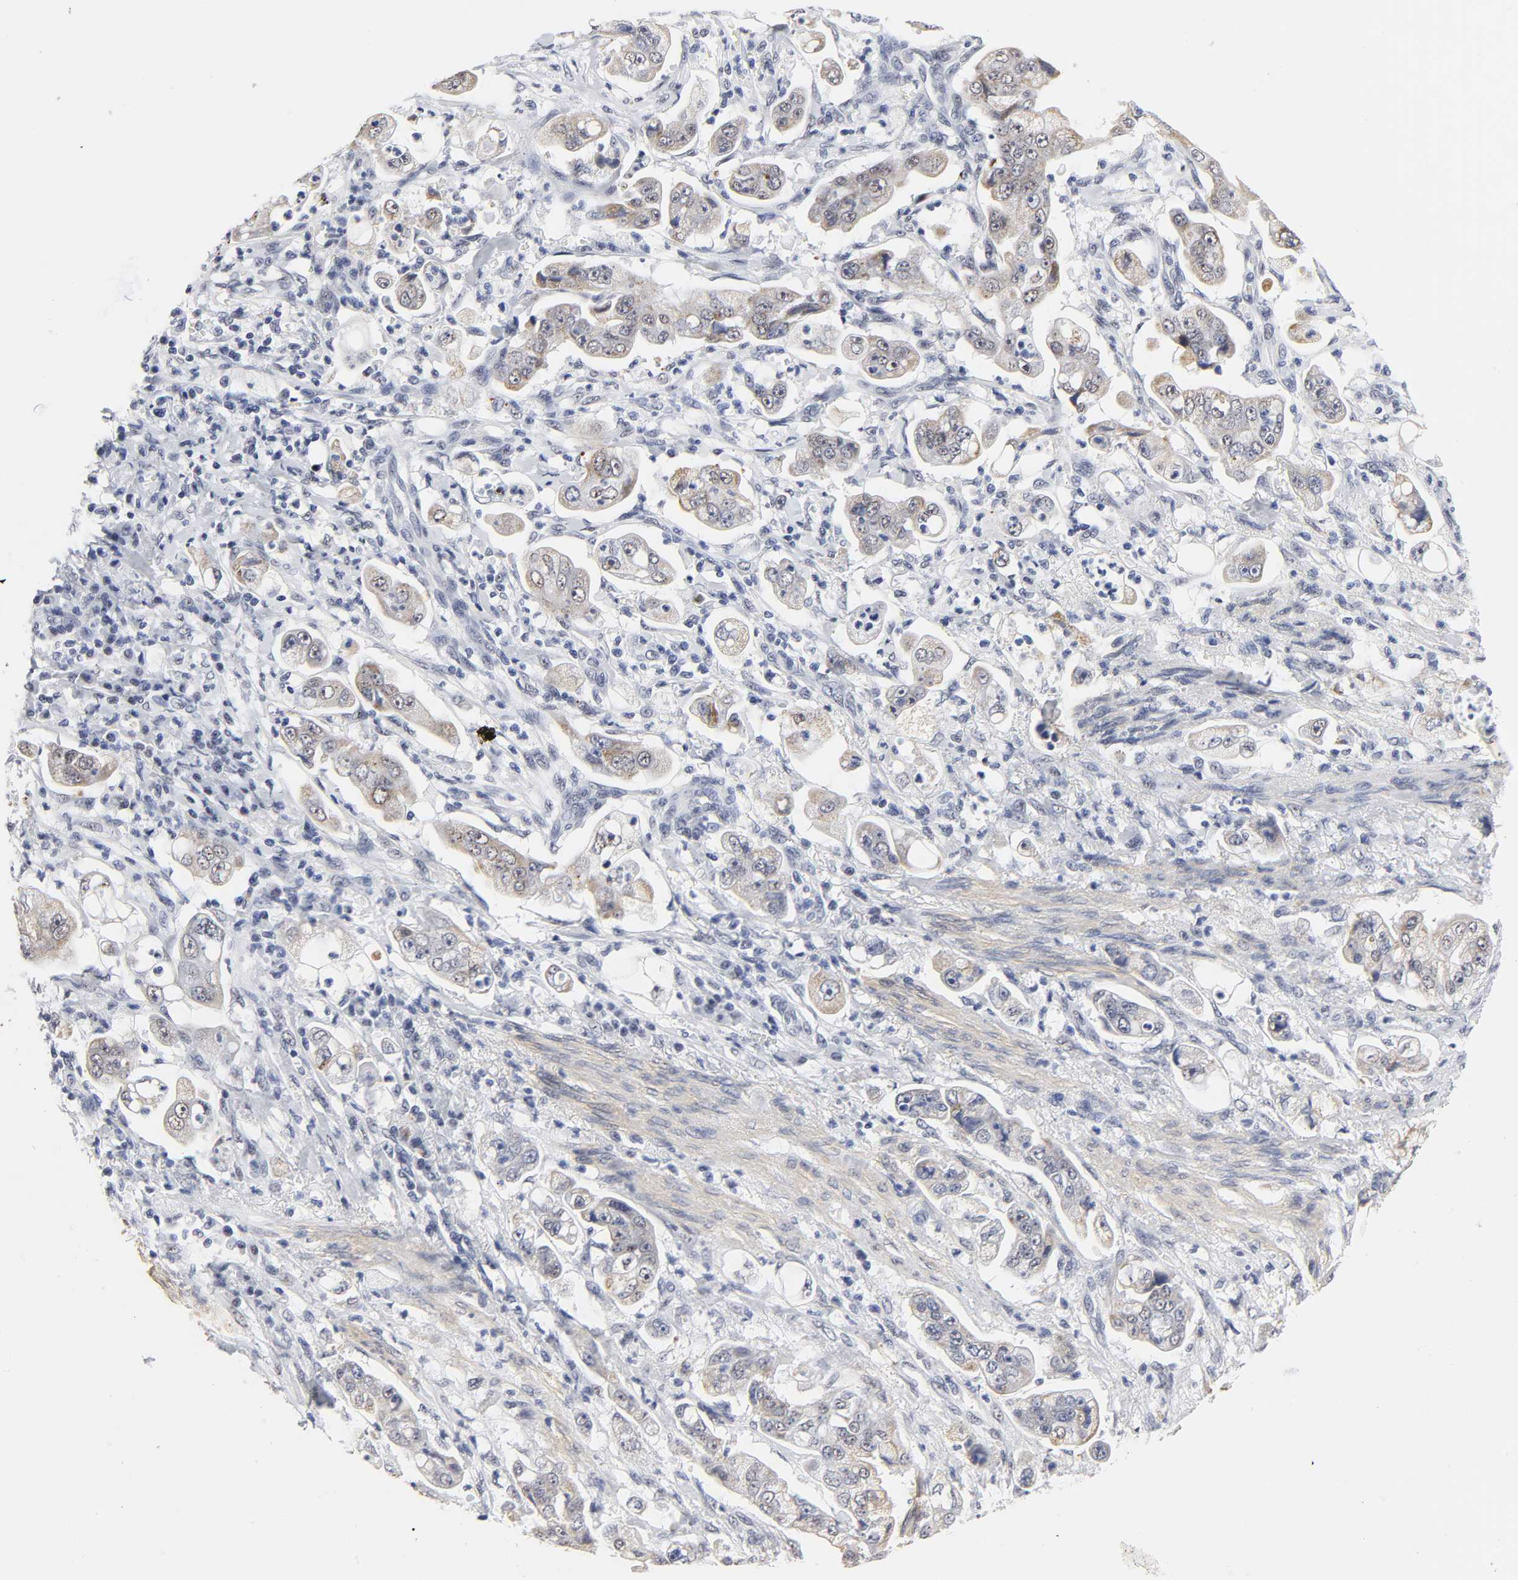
{"staining": {"intensity": "moderate", "quantity": ">75%", "location": "cytoplasmic/membranous"}, "tissue": "stomach cancer", "cell_type": "Tumor cells", "image_type": "cancer", "snomed": [{"axis": "morphology", "description": "Adenocarcinoma, NOS"}, {"axis": "topography", "description": "Stomach"}], "caption": "Protein expression analysis of stomach cancer (adenocarcinoma) reveals moderate cytoplasmic/membranous staining in approximately >75% of tumor cells.", "gene": "GRHL2", "patient": {"sex": "male", "age": 62}}